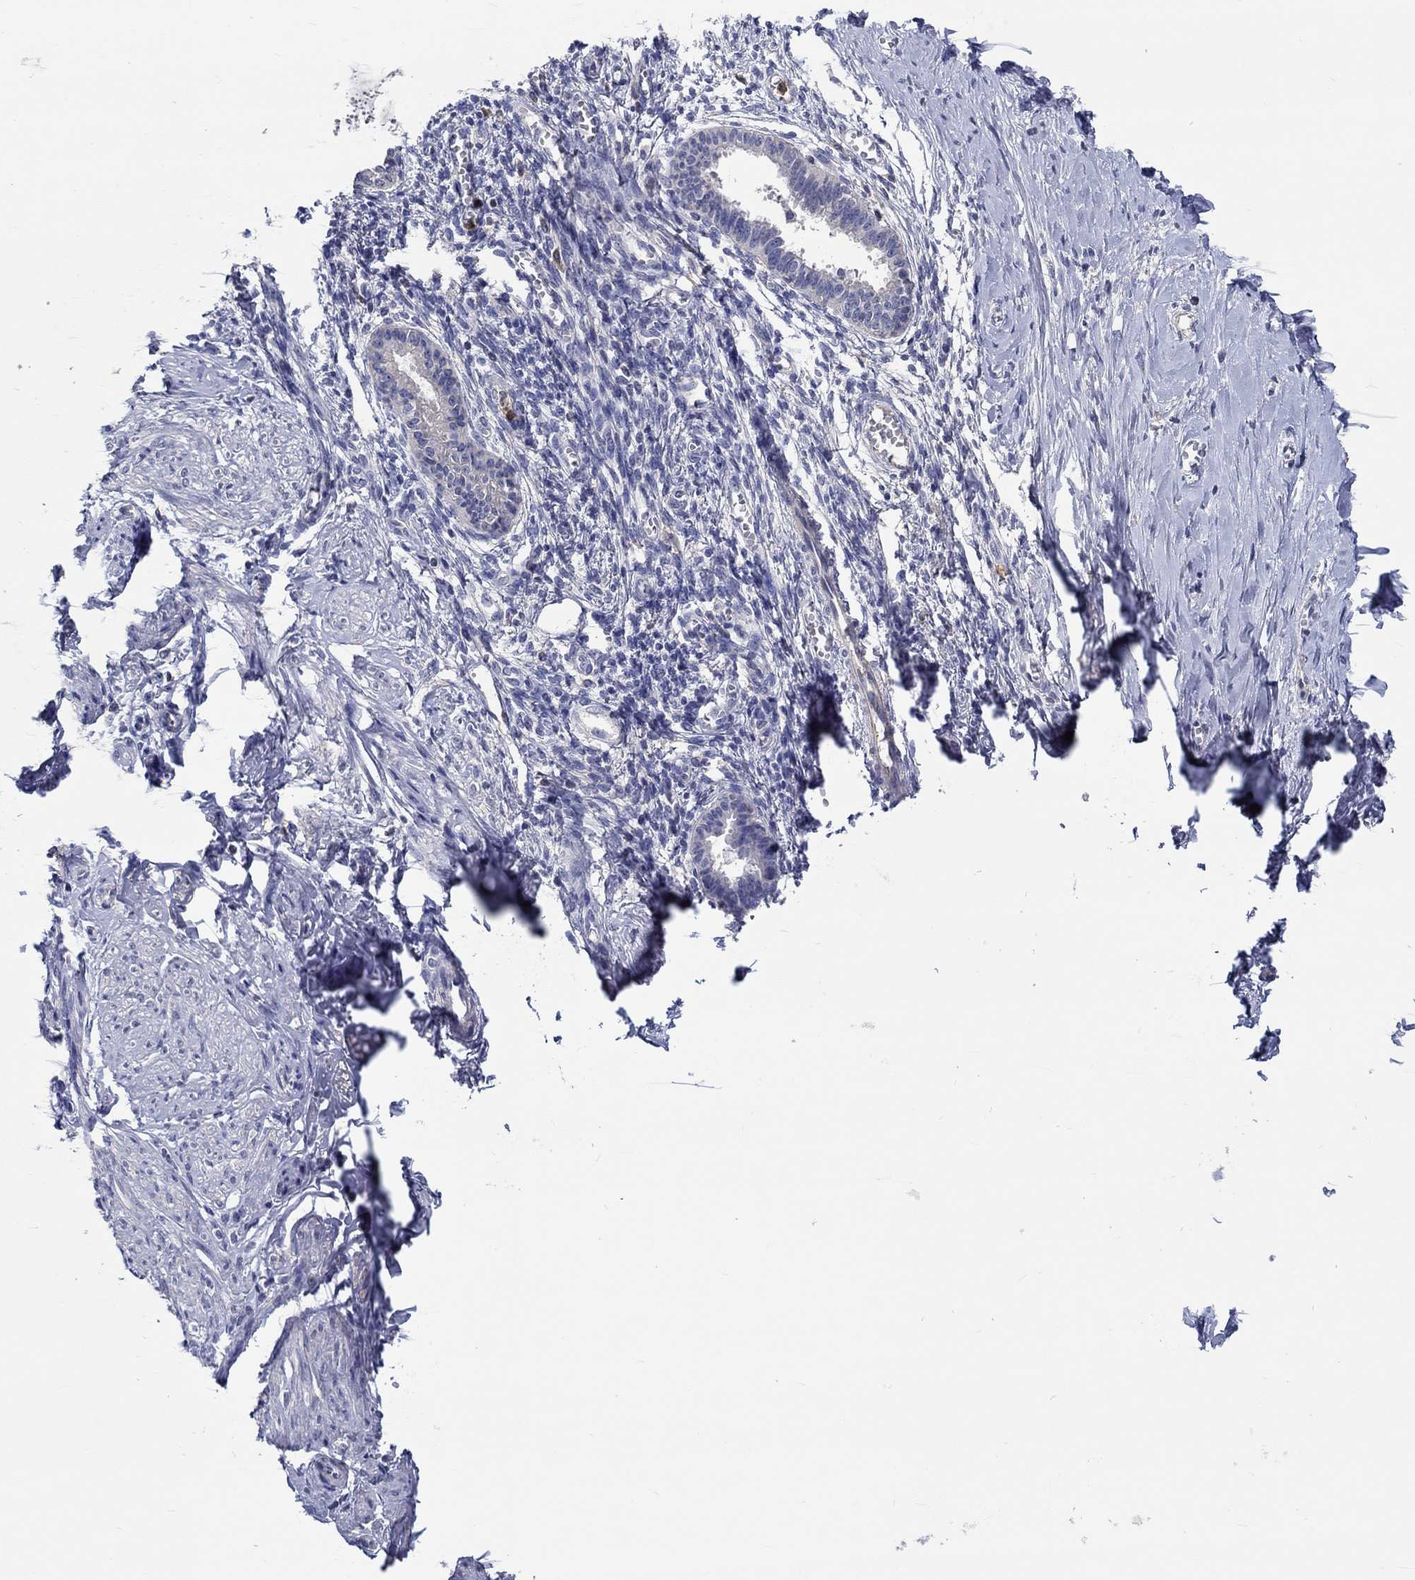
{"staining": {"intensity": "negative", "quantity": "none", "location": "none"}, "tissue": "endometrium", "cell_type": "Cells in endometrial stroma", "image_type": "normal", "snomed": [{"axis": "morphology", "description": "Normal tissue, NOS"}, {"axis": "topography", "description": "Cervix"}, {"axis": "topography", "description": "Endometrium"}], "caption": "Human endometrium stained for a protein using immunohistochemistry (IHC) reveals no expression in cells in endometrial stroma.", "gene": "CHIT1", "patient": {"sex": "female", "age": 37}}